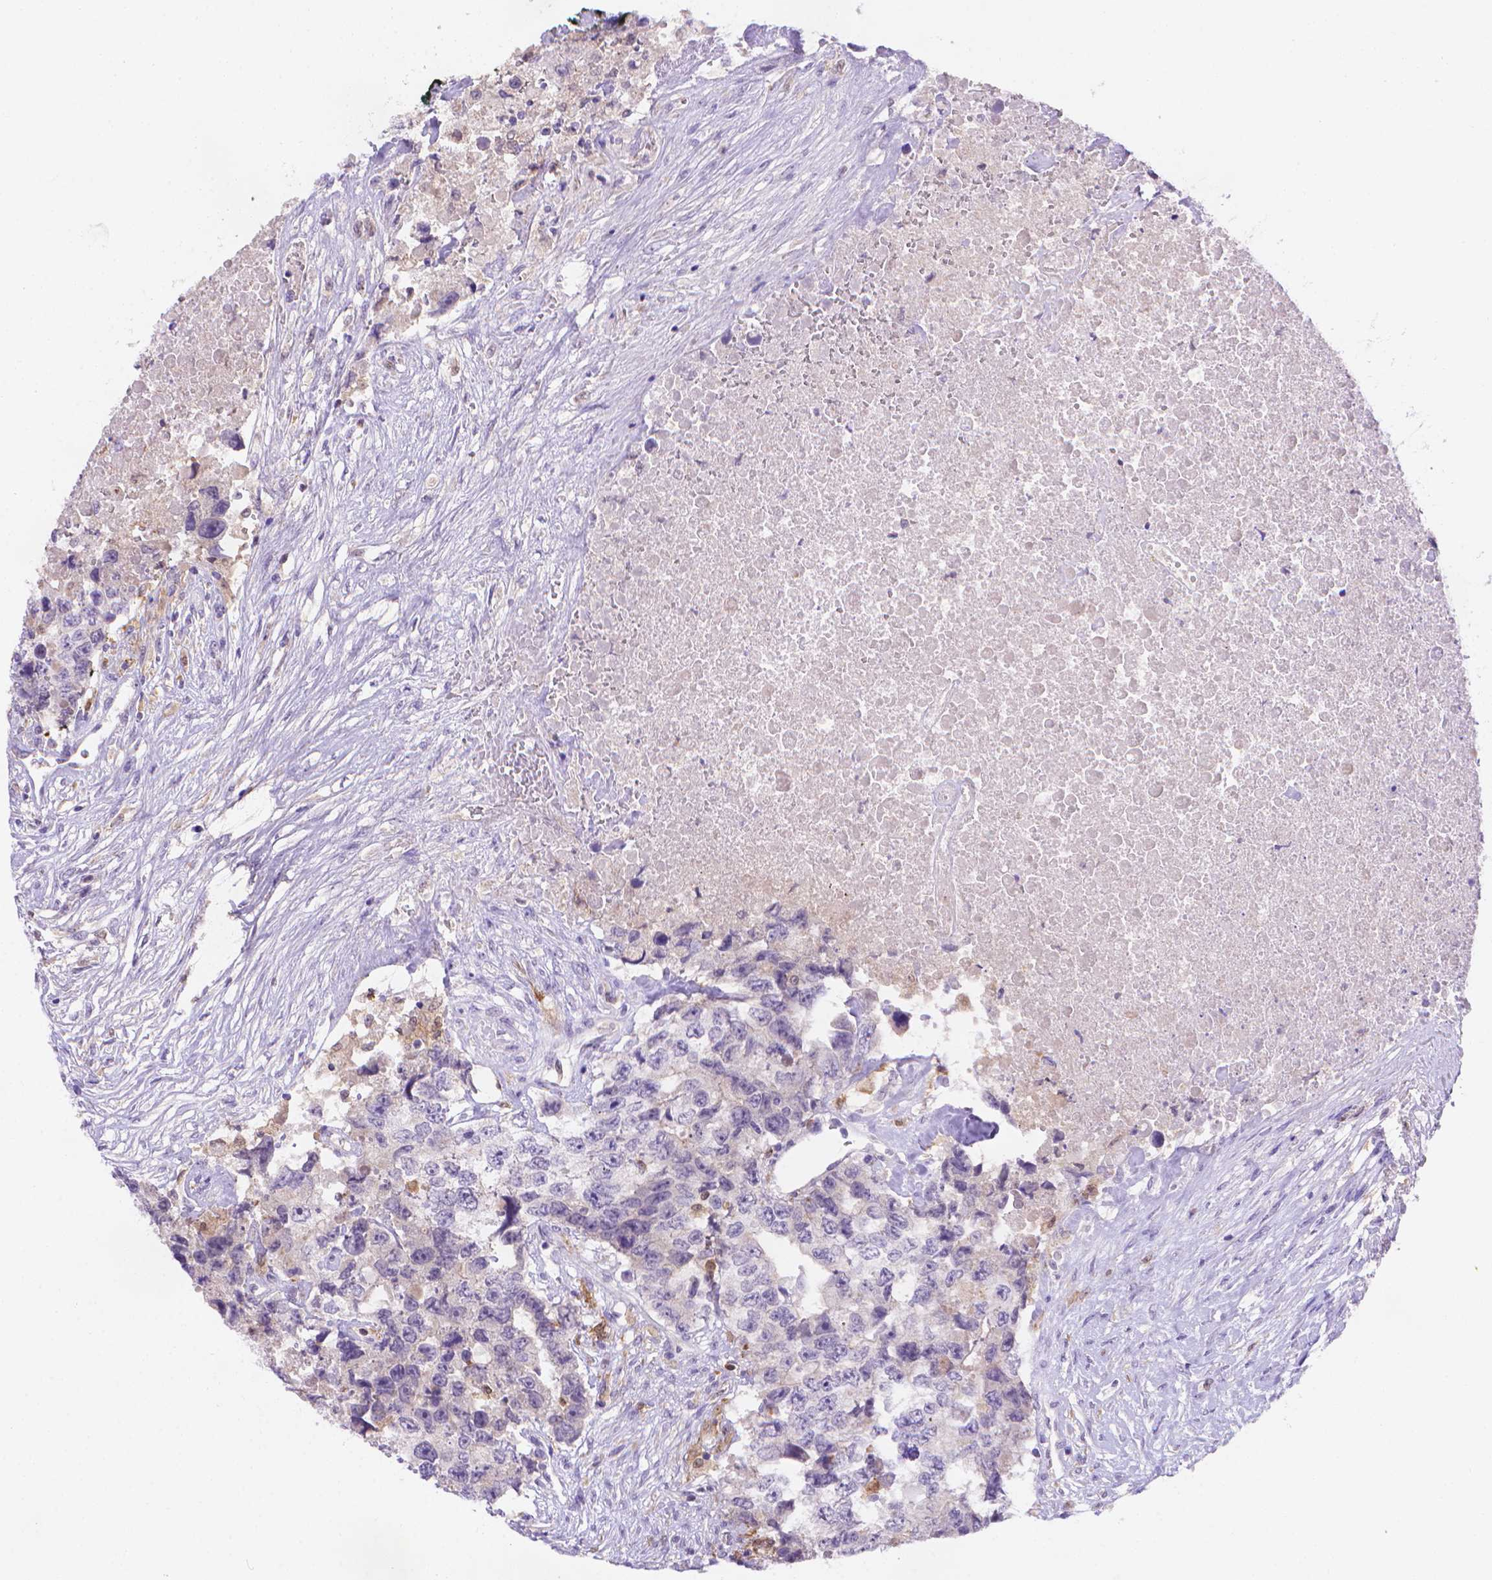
{"staining": {"intensity": "negative", "quantity": "none", "location": "none"}, "tissue": "testis cancer", "cell_type": "Tumor cells", "image_type": "cancer", "snomed": [{"axis": "morphology", "description": "Carcinoma, Embryonal, NOS"}, {"axis": "topography", "description": "Testis"}], "caption": "DAB immunohistochemical staining of human testis embryonal carcinoma demonstrates no significant expression in tumor cells. (Immunohistochemistry, brightfield microscopy, high magnification).", "gene": "FGD2", "patient": {"sex": "male", "age": 24}}